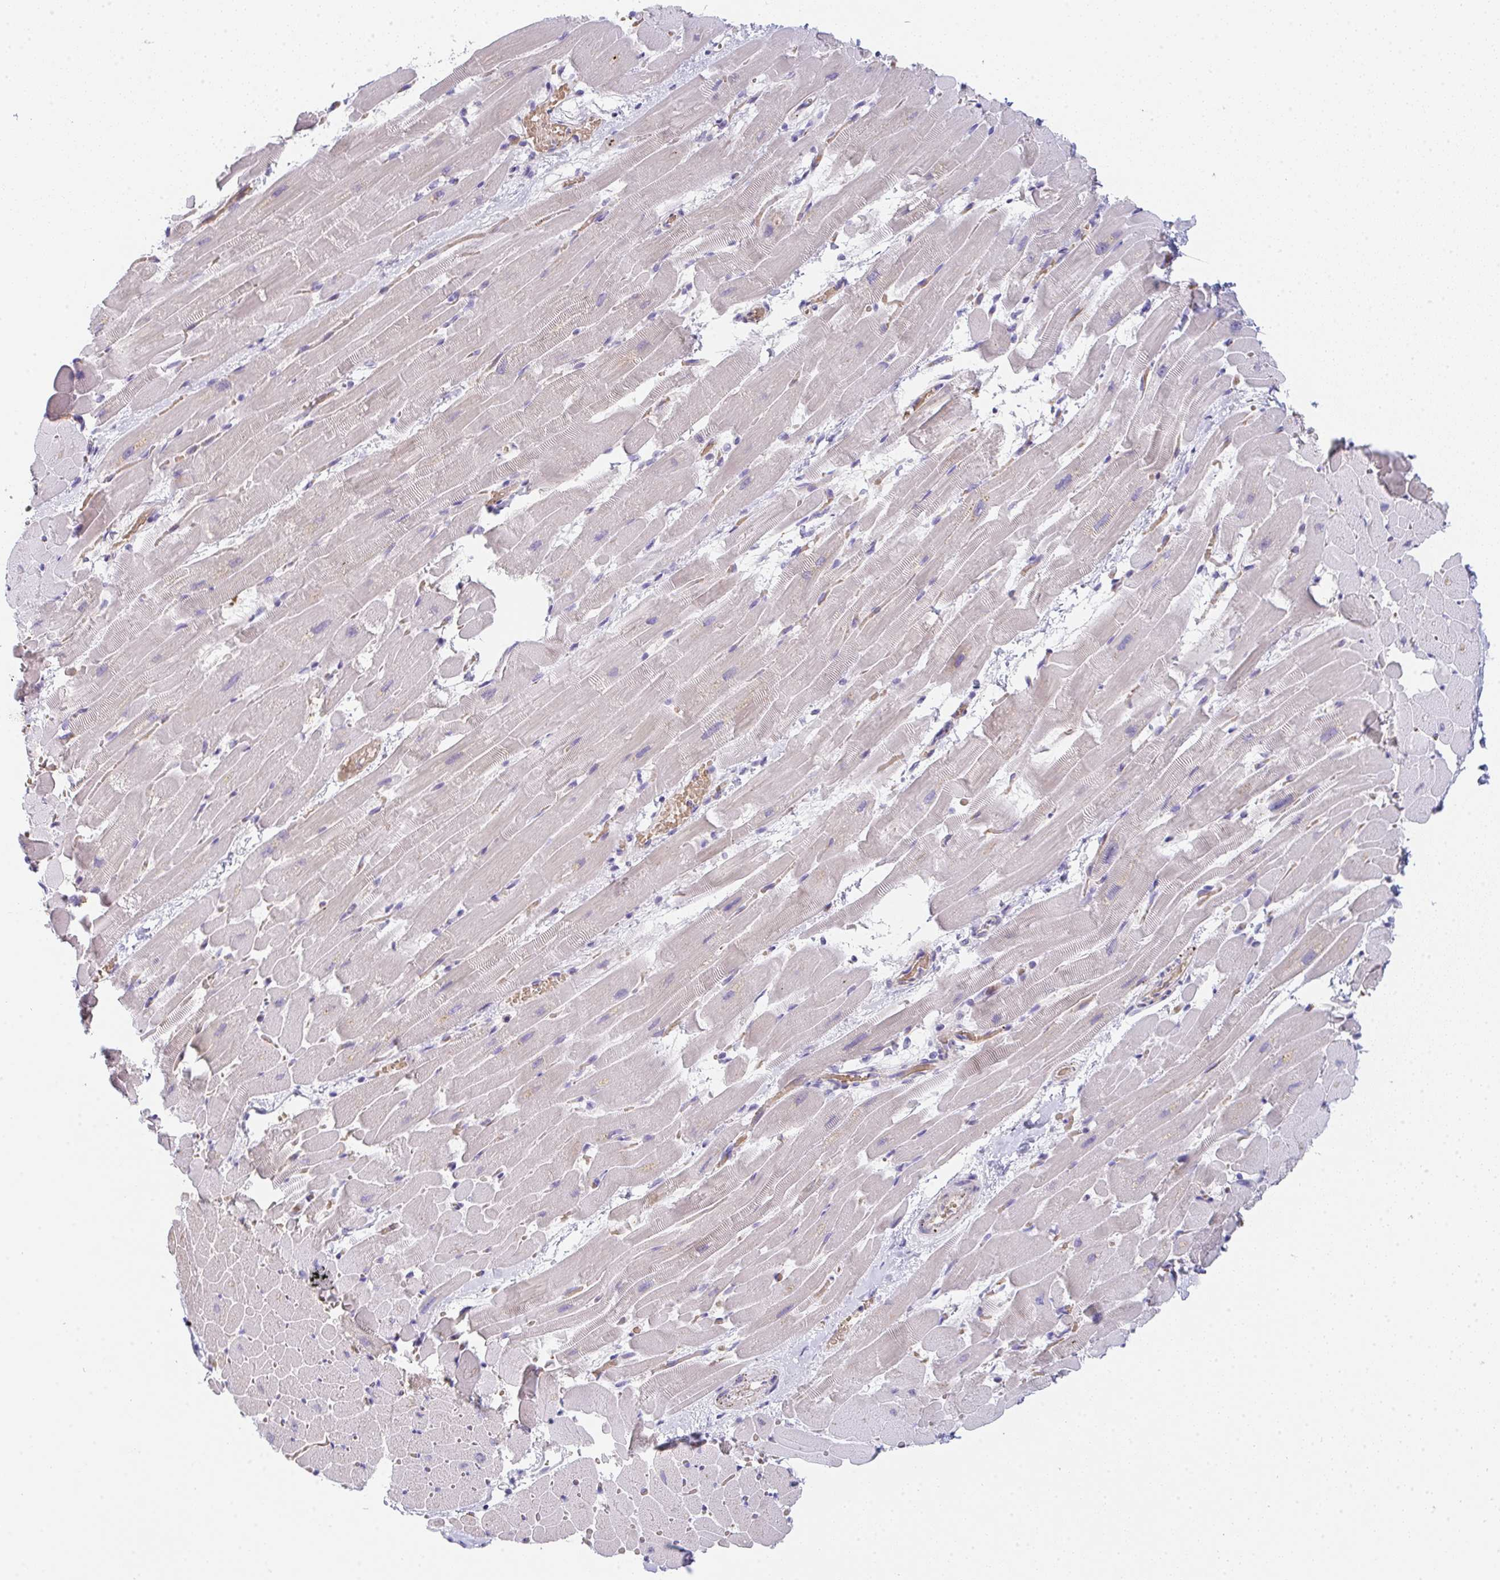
{"staining": {"intensity": "negative", "quantity": "none", "location": "none"}, "tissue": "heart muscle", "cell_type": "Cardiomyocytes", "image_type": "normal", "snomed": [{"axis": "morphology", "description": "Normal tissue, NOS"}, {"axis": "topography", "description": "Heart"}], "caption": "A micrograph of human heart muscle is negative for staining in cardiomyocytes. (DAB immunohistochemistry with hematoxylin counter stain).", "gene": "CACNA1S", "patient": {"sex": "male", "age": 37}}